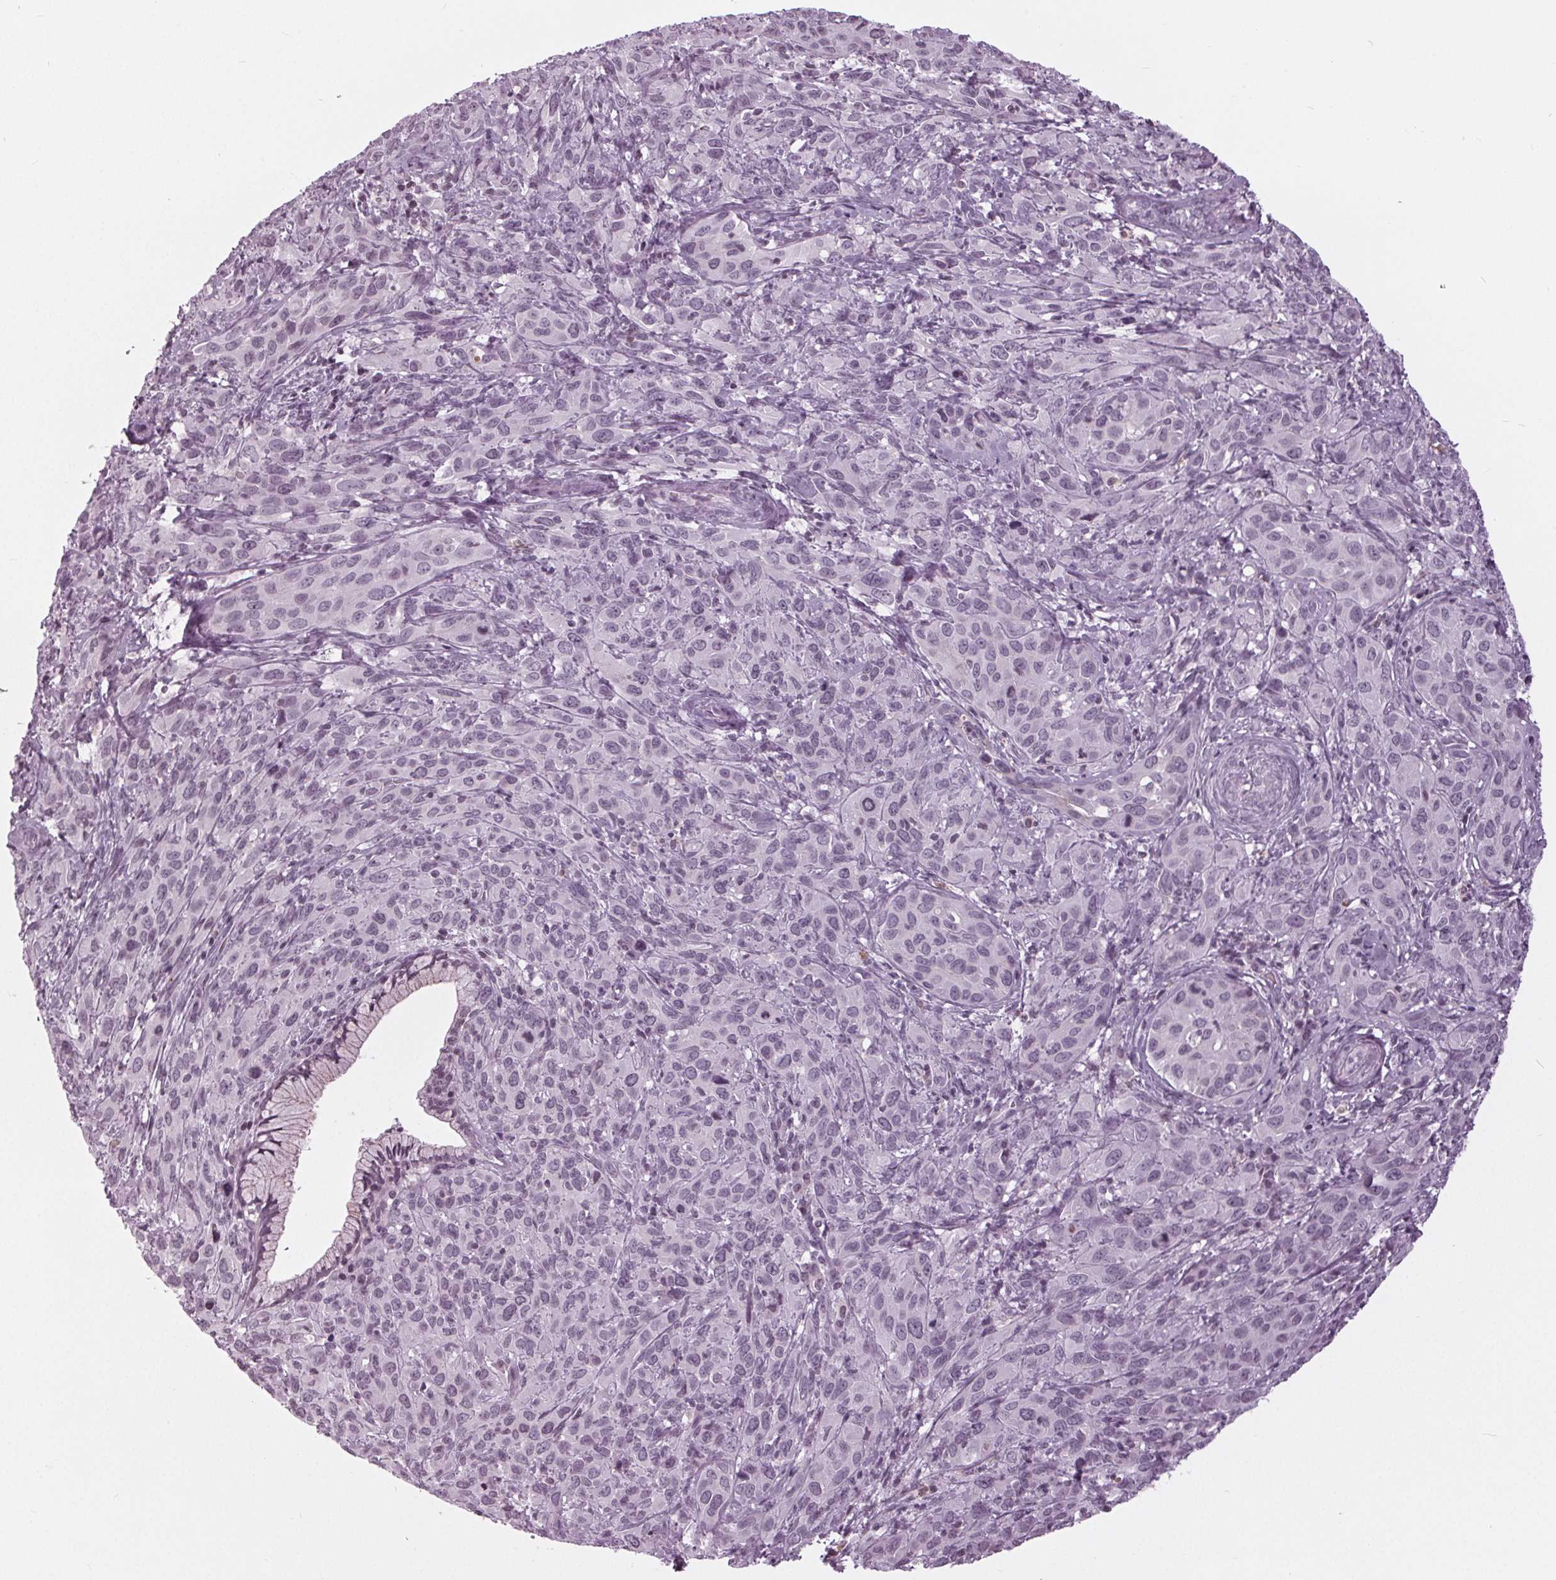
{"staining": {"intensity": "negative", "quantity": "none", "location": "none"}, "tissue": "cervical cancer", "cell_type": "Tumor cells", "image_type": "cancer", "snomed": [{"axis": "morphology", "description": "Squamous cell carcinoma, NOS"}, {"axis": "topography", "description": "Cervix"}], "caption": "Micrograph shows no significant protein expression in tumor cells of cervical cancer (squamous cell carcinoma).", "gene": "SLC9A4", "patient": {"sex": "female", "age": 51}}